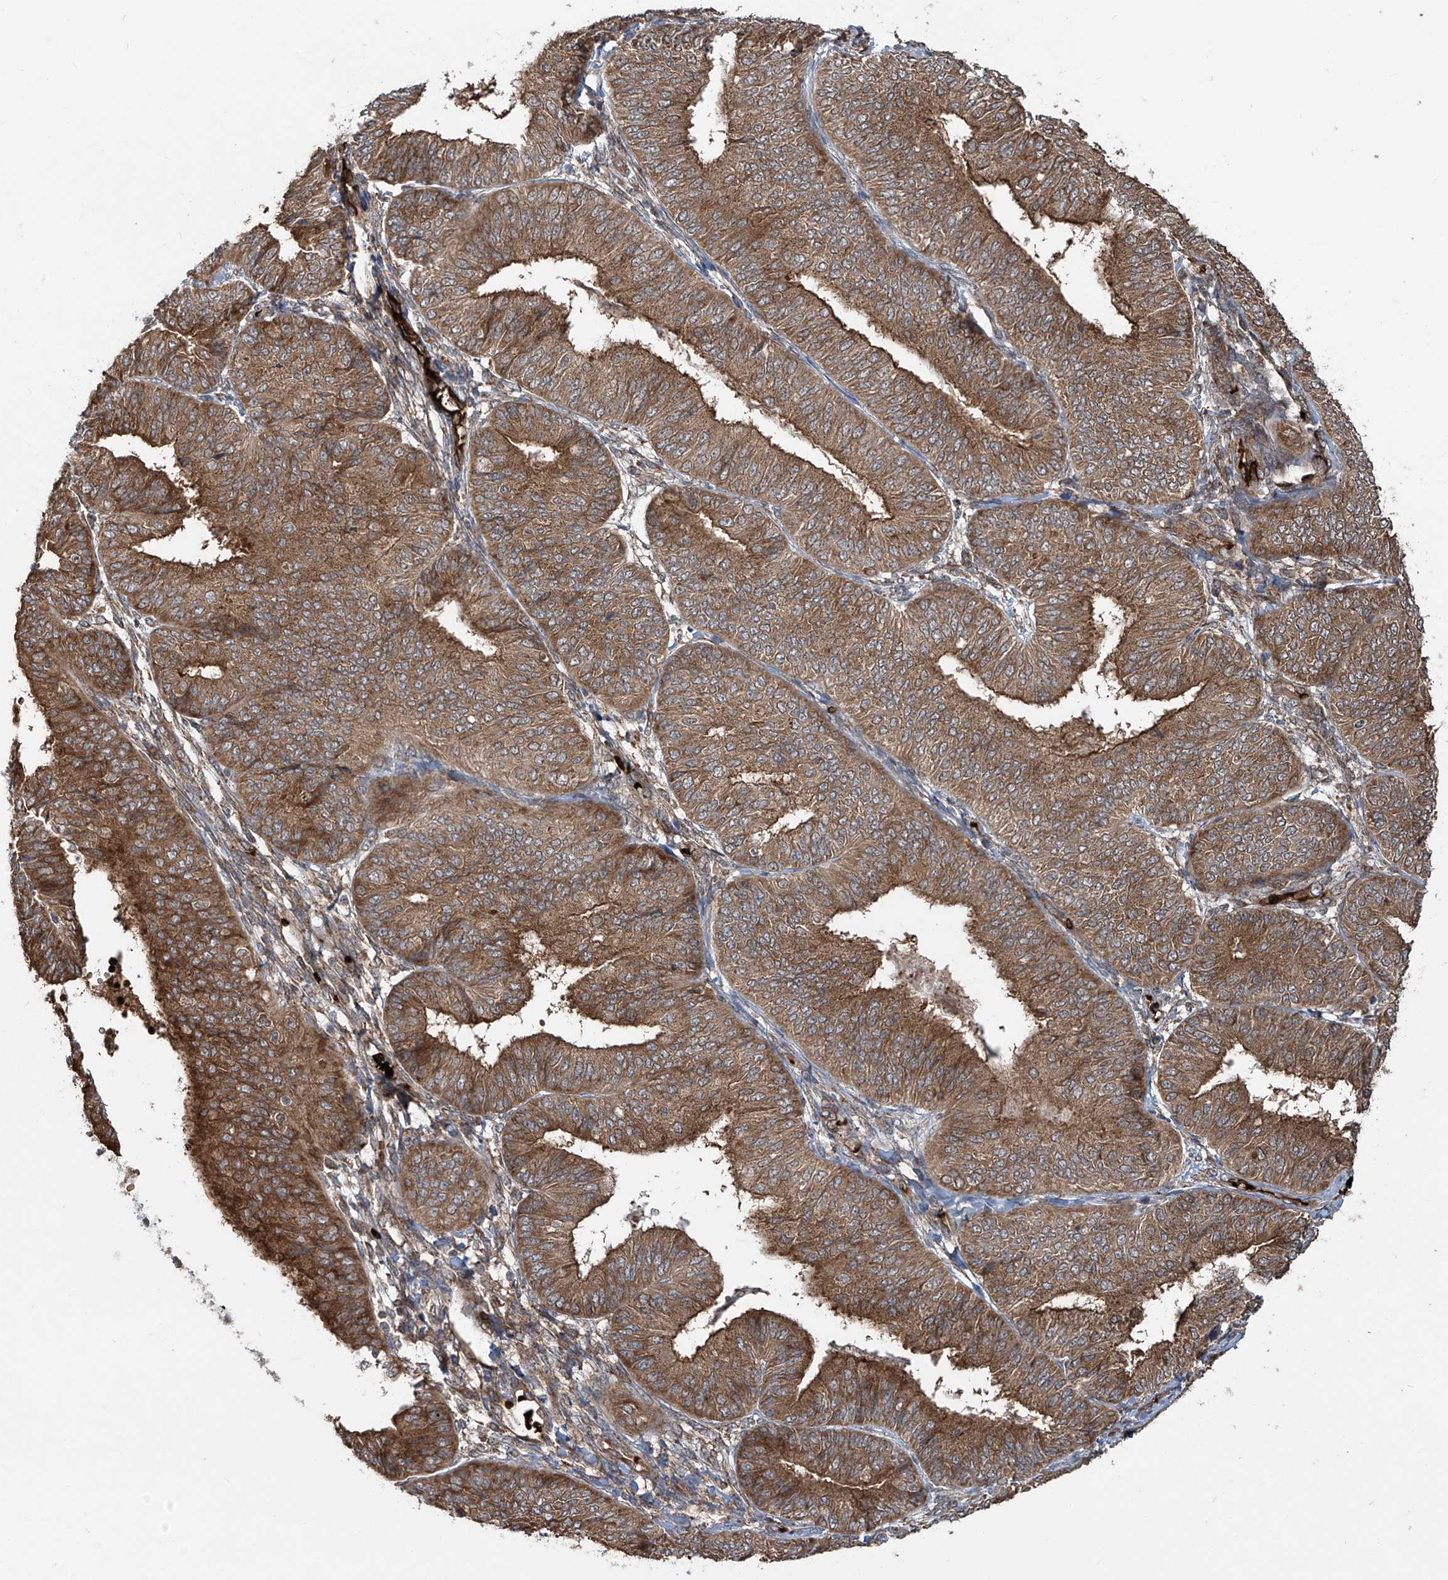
{"staining": {"intensity": "strong", "quantity": ">75%", "location": "cytoplasmic/membranous"}, "tissue": "endometrial cancer", "cell_type": "Tumor cells", "image_type": "cancer", "snomed": [{"axis": "morphology", "description": "Adenocarcinoma, NOS"}, {"axis": "topography", "description": "Endometrium"}], "caption": "IHC (DAB (3,3'-diaminobenzidine)) staining of human endometrial adenocarcinoma exhibits strong cytoplasmic/membranous protein expression in approximately >75% of tumor cells.", "gene": "ZDHHC9", "patient": {"sex": "female", "age": 58}}